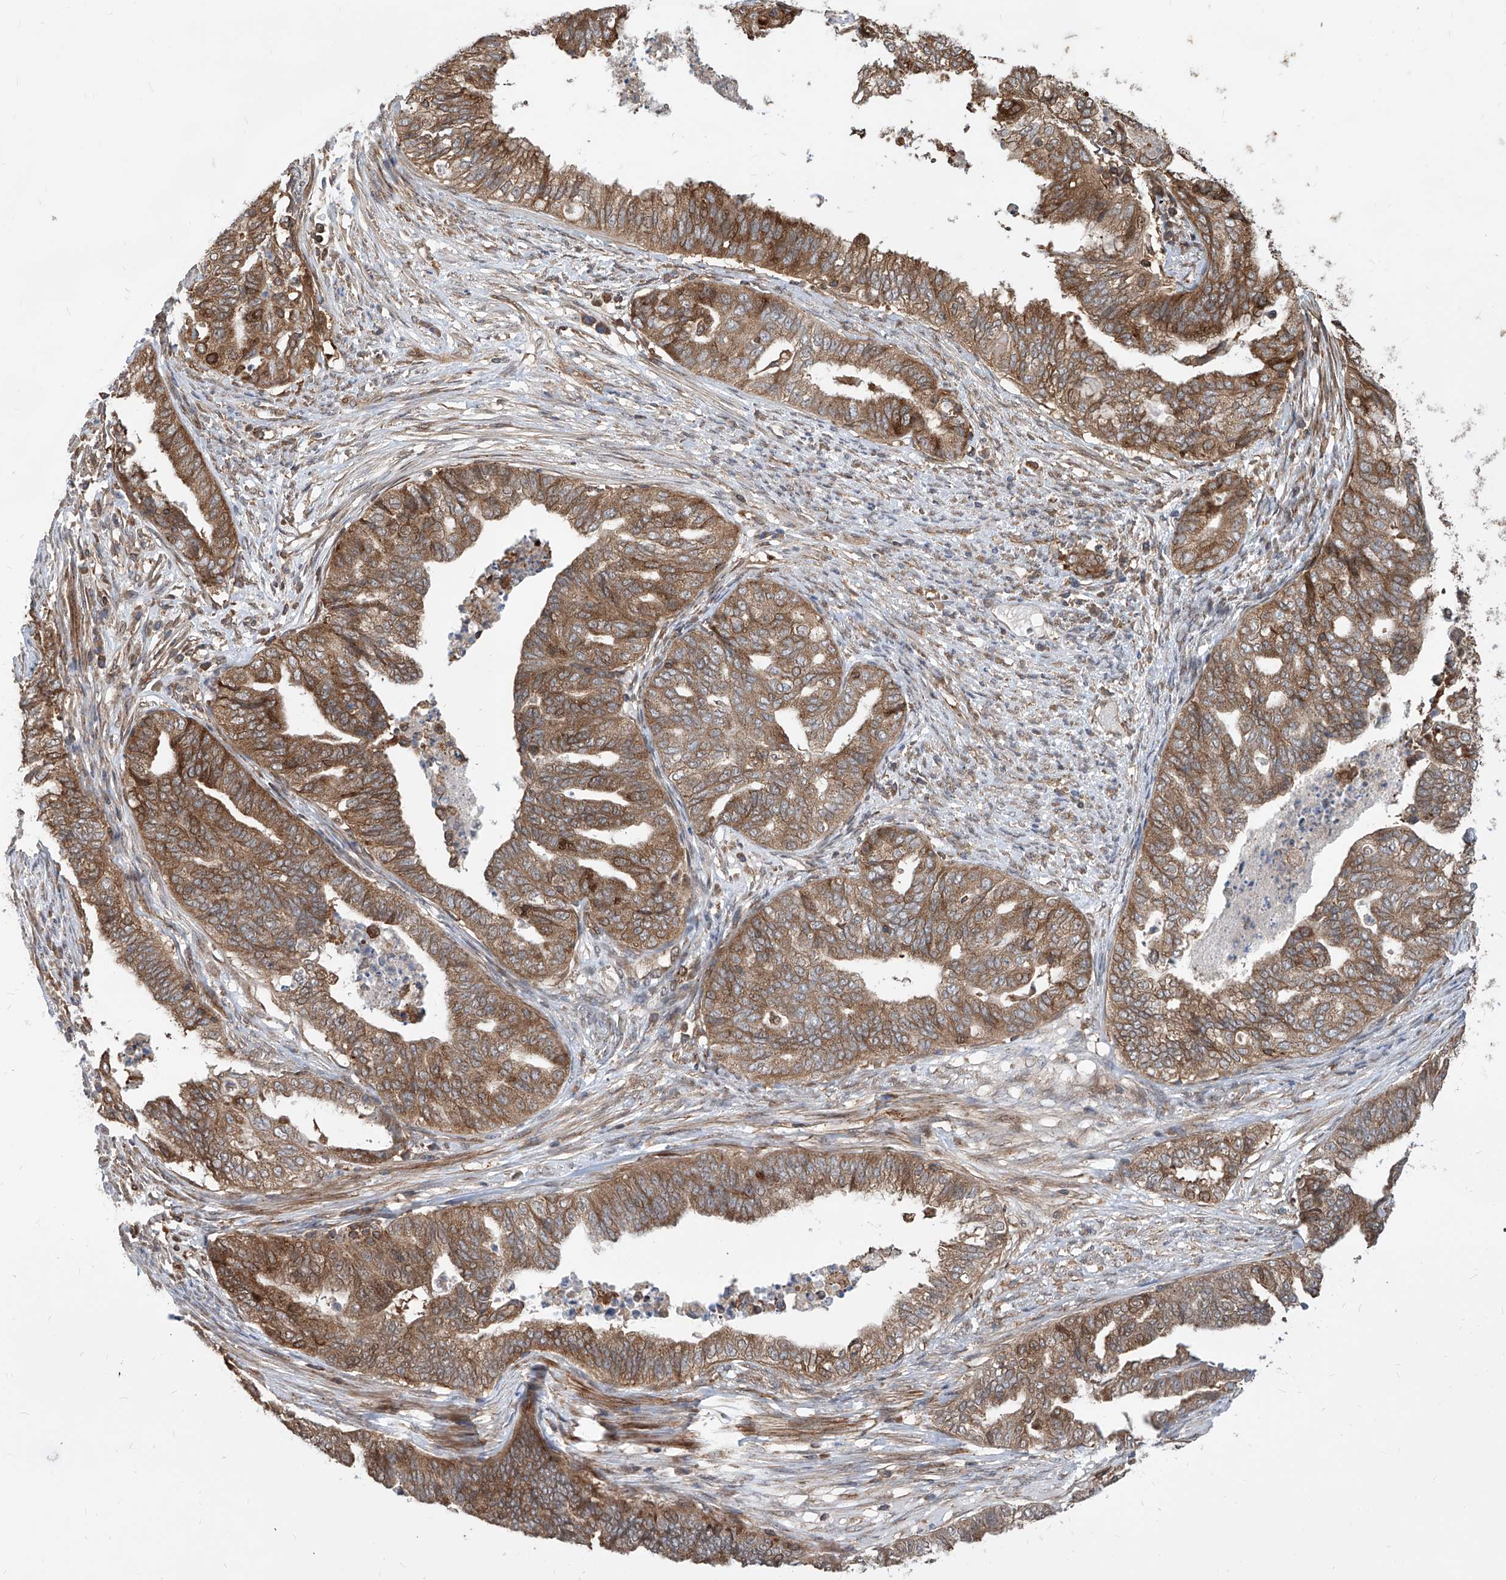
{"staining": {"intensity": "moderate", "quantity": ">75%", "location": "cytoplasmic/membranous"}, "tissue": "endometrial cancer", "cell_type": "Tumor cells", "image_type": "cancer", "snomed": [{"axis": "morphology", "description": "Adenocarcinoma, NOS"}, {"axis": "topography", "description": "Endometrium"}], "caption": "DAB immunohistochemical staining of endometrial adenocarcinoma displays moderate cytoplasmic/membranous protein staining in about >75% of tumor cells.", "gene": "MAGED2", "patient": {"sex": "female", "age": 79}}